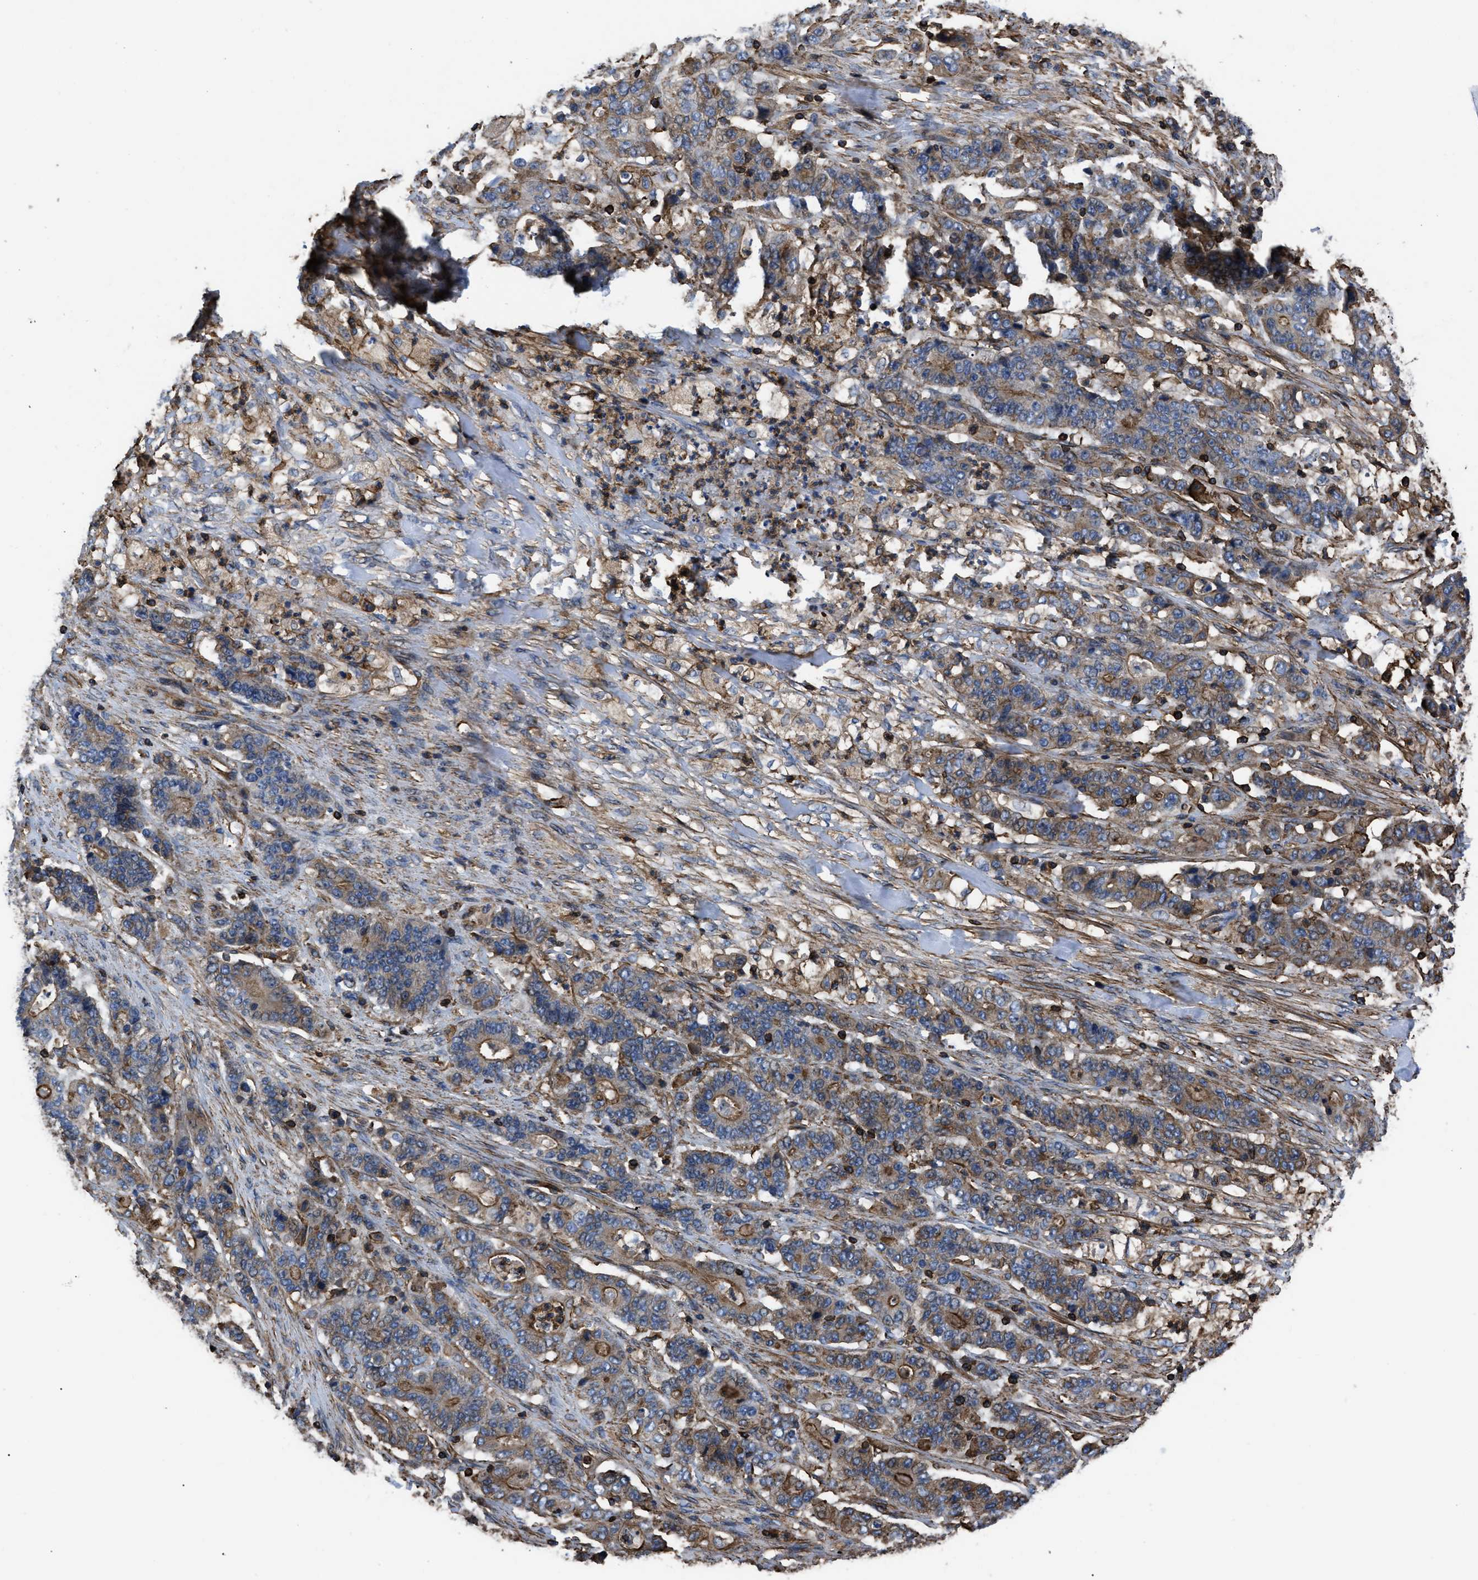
{"staining": {"intensity": "moderate", "quantity": ">75%", "location": "cytoplasmic/membranous"}, "tissue": "stomach cancer", "cell_type": "Tumor cells", "image_type": "cancer", "snomed": [{"axis": "morphology", "description": "Adenocarcinoma, NOS"}, {"axis": "topography", "description": "Stomach"}], "caption": "Immunohistochemical staining of stomach cancer (adenocarcinoma) exhibits medium levels of moderate cytoplasmic/membranous protein positivity in about >75% of tumor cells.", "gene": "SCUBE2", "patient": {"sex": "female", "age": 73}}